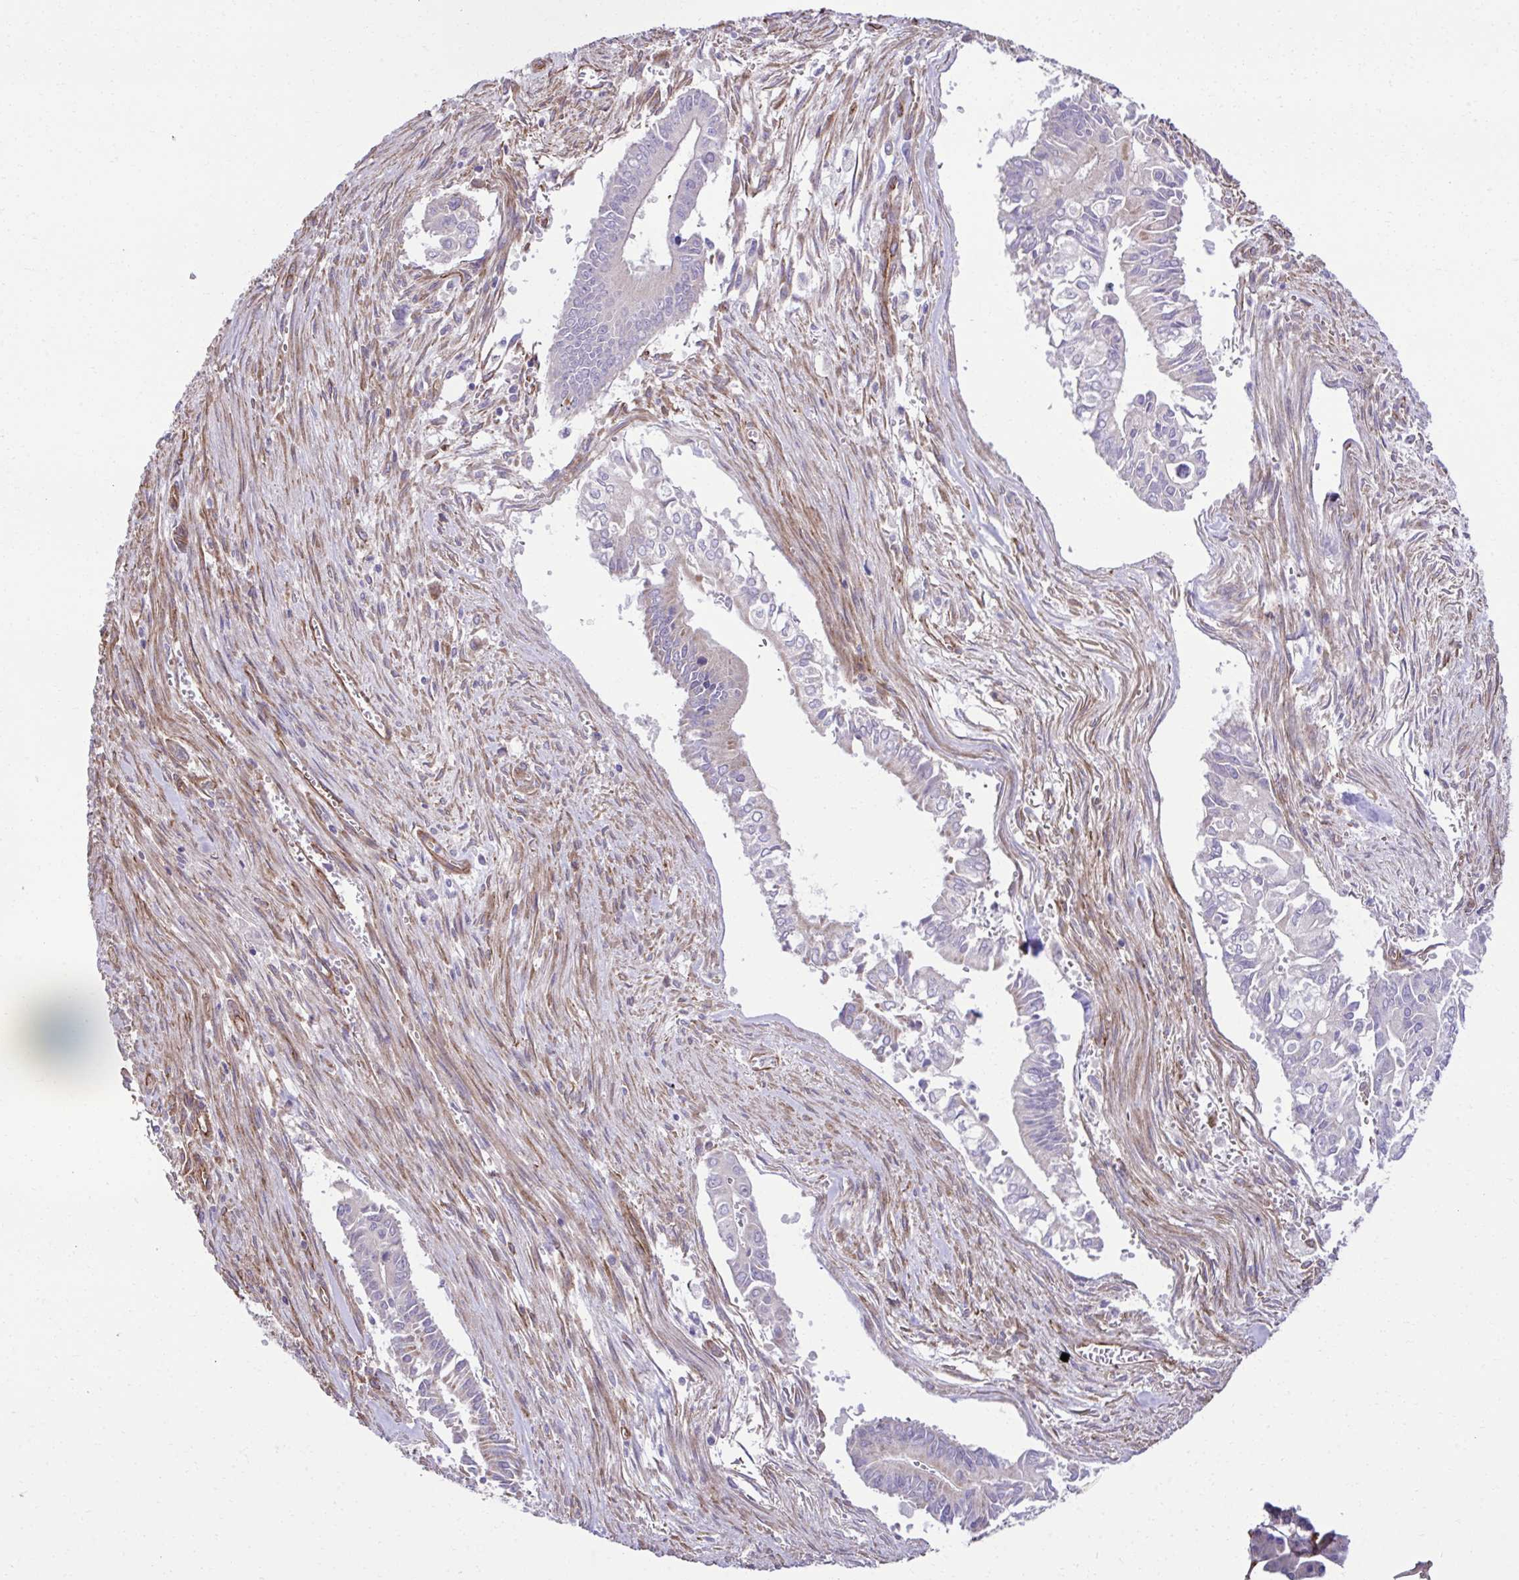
{"staining": {"intensity": "moderate", "quantity": "25%-75%", "location": "cytoplasmic/membranous"}, "tissue": "pancreatic cancer", "cell_type": "Tumor cells", "image_type": "cancer", "snomed": [{"axis": "morphology", "description": "Adenocarcinoma, NOS"}, {"axis": "topography", "description": "Pancreas"}], "caption": "Tumor cells display medium levels of moderate cytoplasmic/membranous positivity in about 25%-75% of cells in human pancreatic adenocarcinoma.", "gene": "TRIM52", "patient": {"sex": "male", "age": 68}}